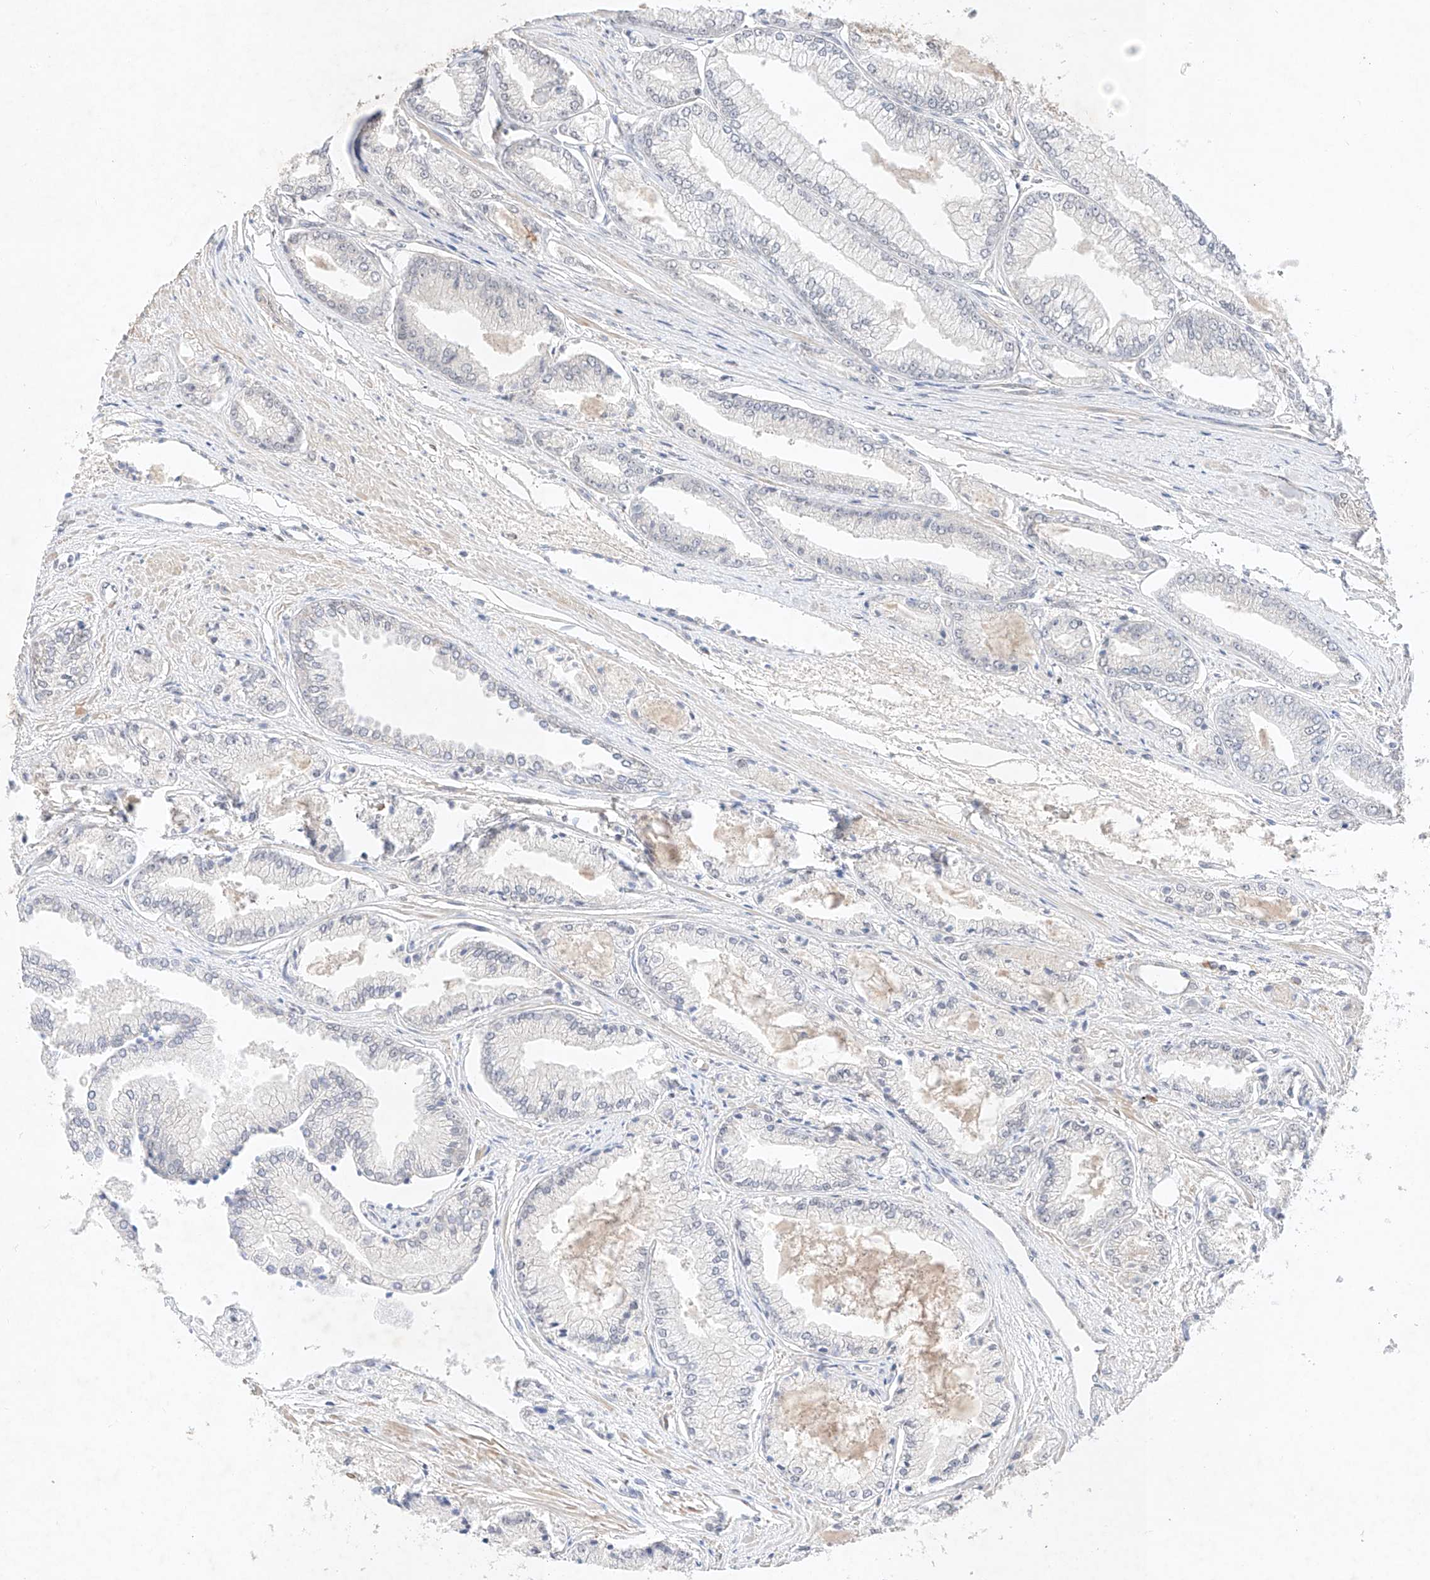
{"staining": {"intensity": "negative", "quantity": "none", "location": "none"}, "tissue": "prostate cancer", "cell_type": "Tumor cells", "image_type": "cancer", "snomed": [{"axis": "morphology", "description": "Adenocarcinoma, Low grade"}, {"axis": "topography", "description": "Prostate"}], "caption": "A micrograph of human prostate cancer is negative for staining in tumor cells. The staining is performed using DAB (3,3'-diaminobenzidine) brown chromogen with nuclei counter-stained in using hematoxylin.", "gene": "ZNF124", "patient": {"sex": "male", "age": 52}}